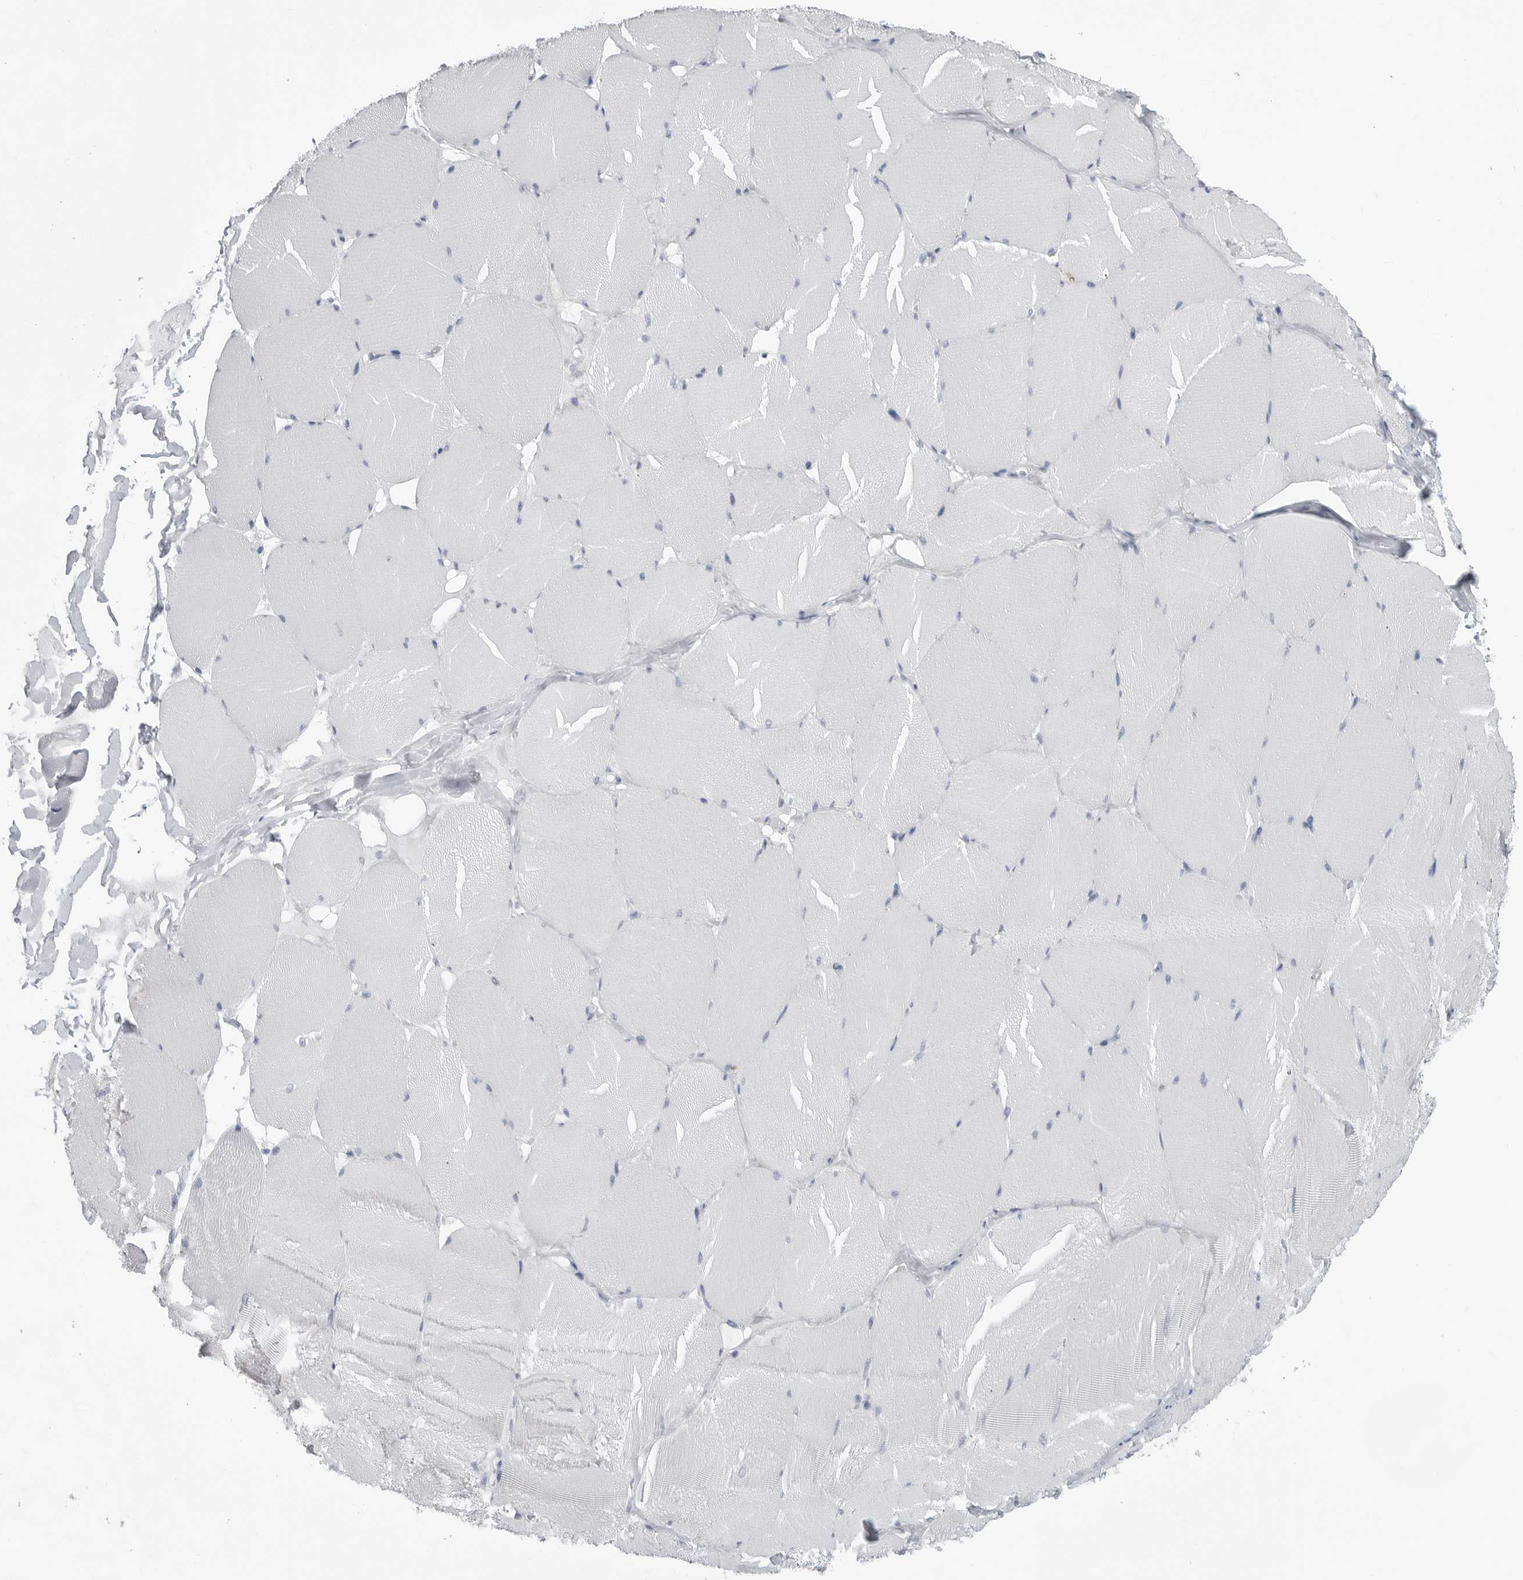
{"staining": {"intensity": "negative", "quantity": "none", "location": "none"}, "tissue": "skeletal muscle", "cell_type": "Myocytes", "image_type": "normal", "snomed": [{"axis": "morphology", "description": "Normal tissue, NOS"}, {"axis": "topography", "description": "Skin"}, {"axis": "topography", "description": "Skeletal muscle"}], "caption": "High magnification brightfield microscopy of benign skeletal muscle stained with DAB (3,3'-diaminobenzidine) (brown) and counterstained with hematoxylin (blue): myocytes show no significant positivity.", "gene": "CSH1", "patient": {"sex": "male", "age": 83}}